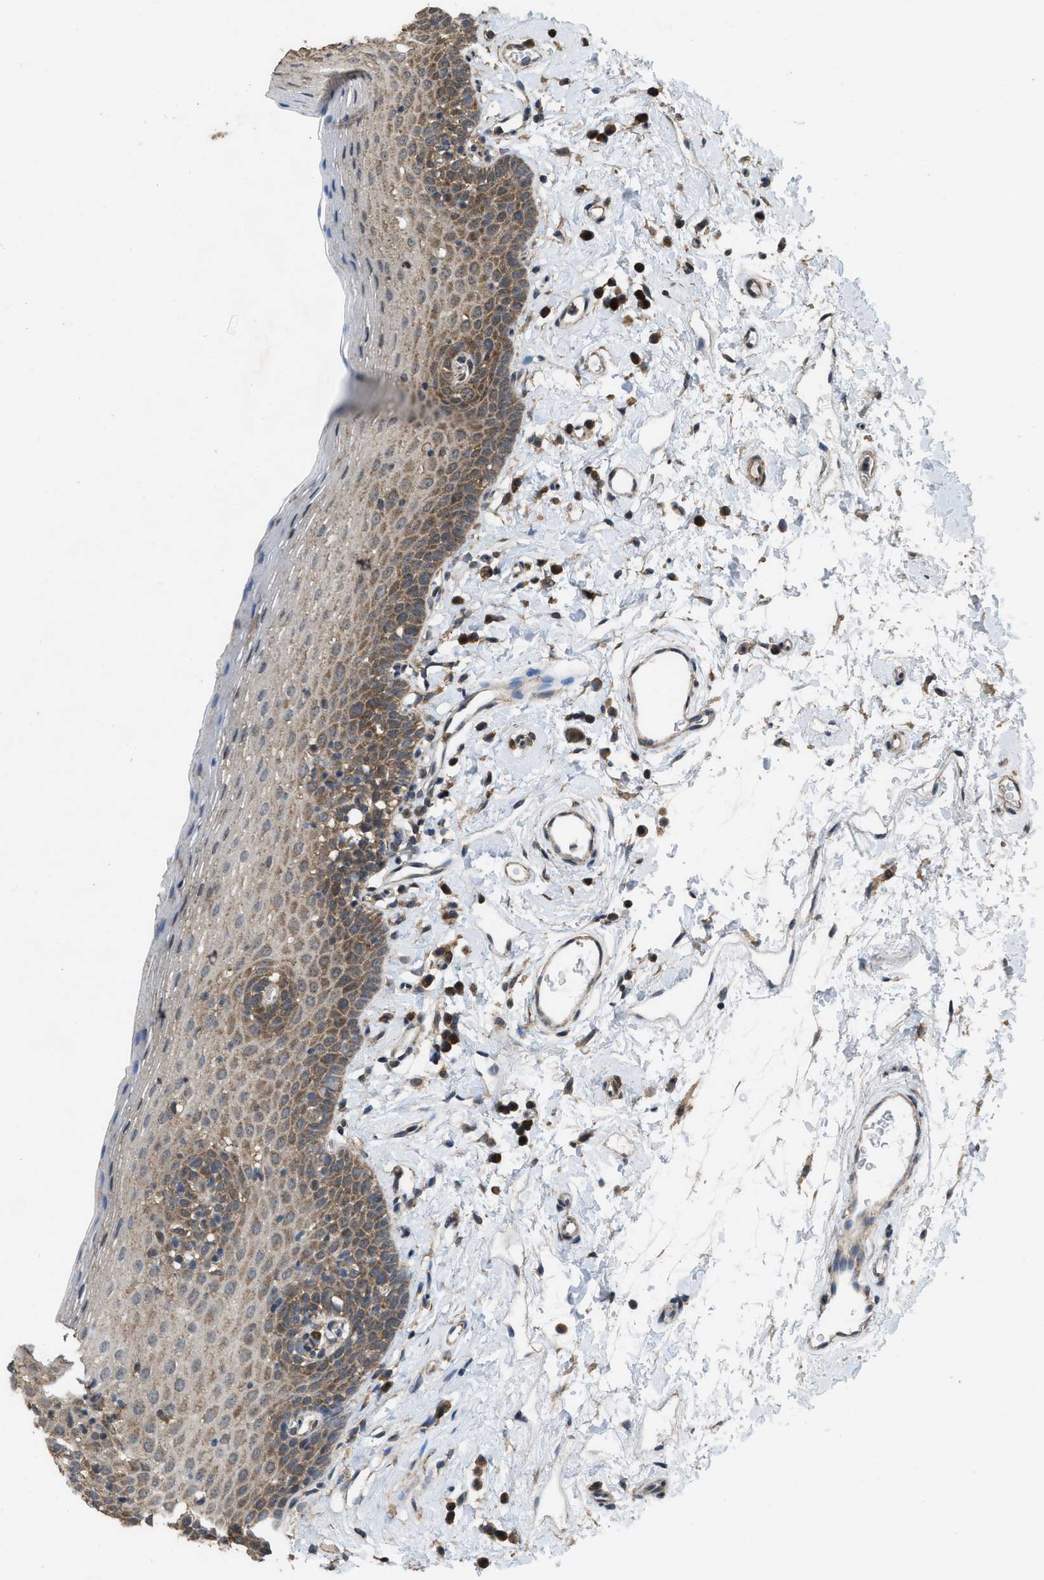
{"staining": {"intensity": "moderate", "quantity": "25%-75%", "location": "cytoplasmic/membranous"}, "tissue": "oral mucosa", "cell_type": "Squamous epithelial cells", "image_type": "normal", "snomed": [{"axis": "morphology", "description": "Normal tissue, NOS"}, {"axis": "topography", "description": "Oral tissue"}], "caption": "Squamous epithelial cells demonstrate moderate cytoplasmic/membranous expression in approximately 25%-75% of cells in benign oral mucosa.", "gene": "ARL6", "patient": {"sex": "male", "age": 66}}